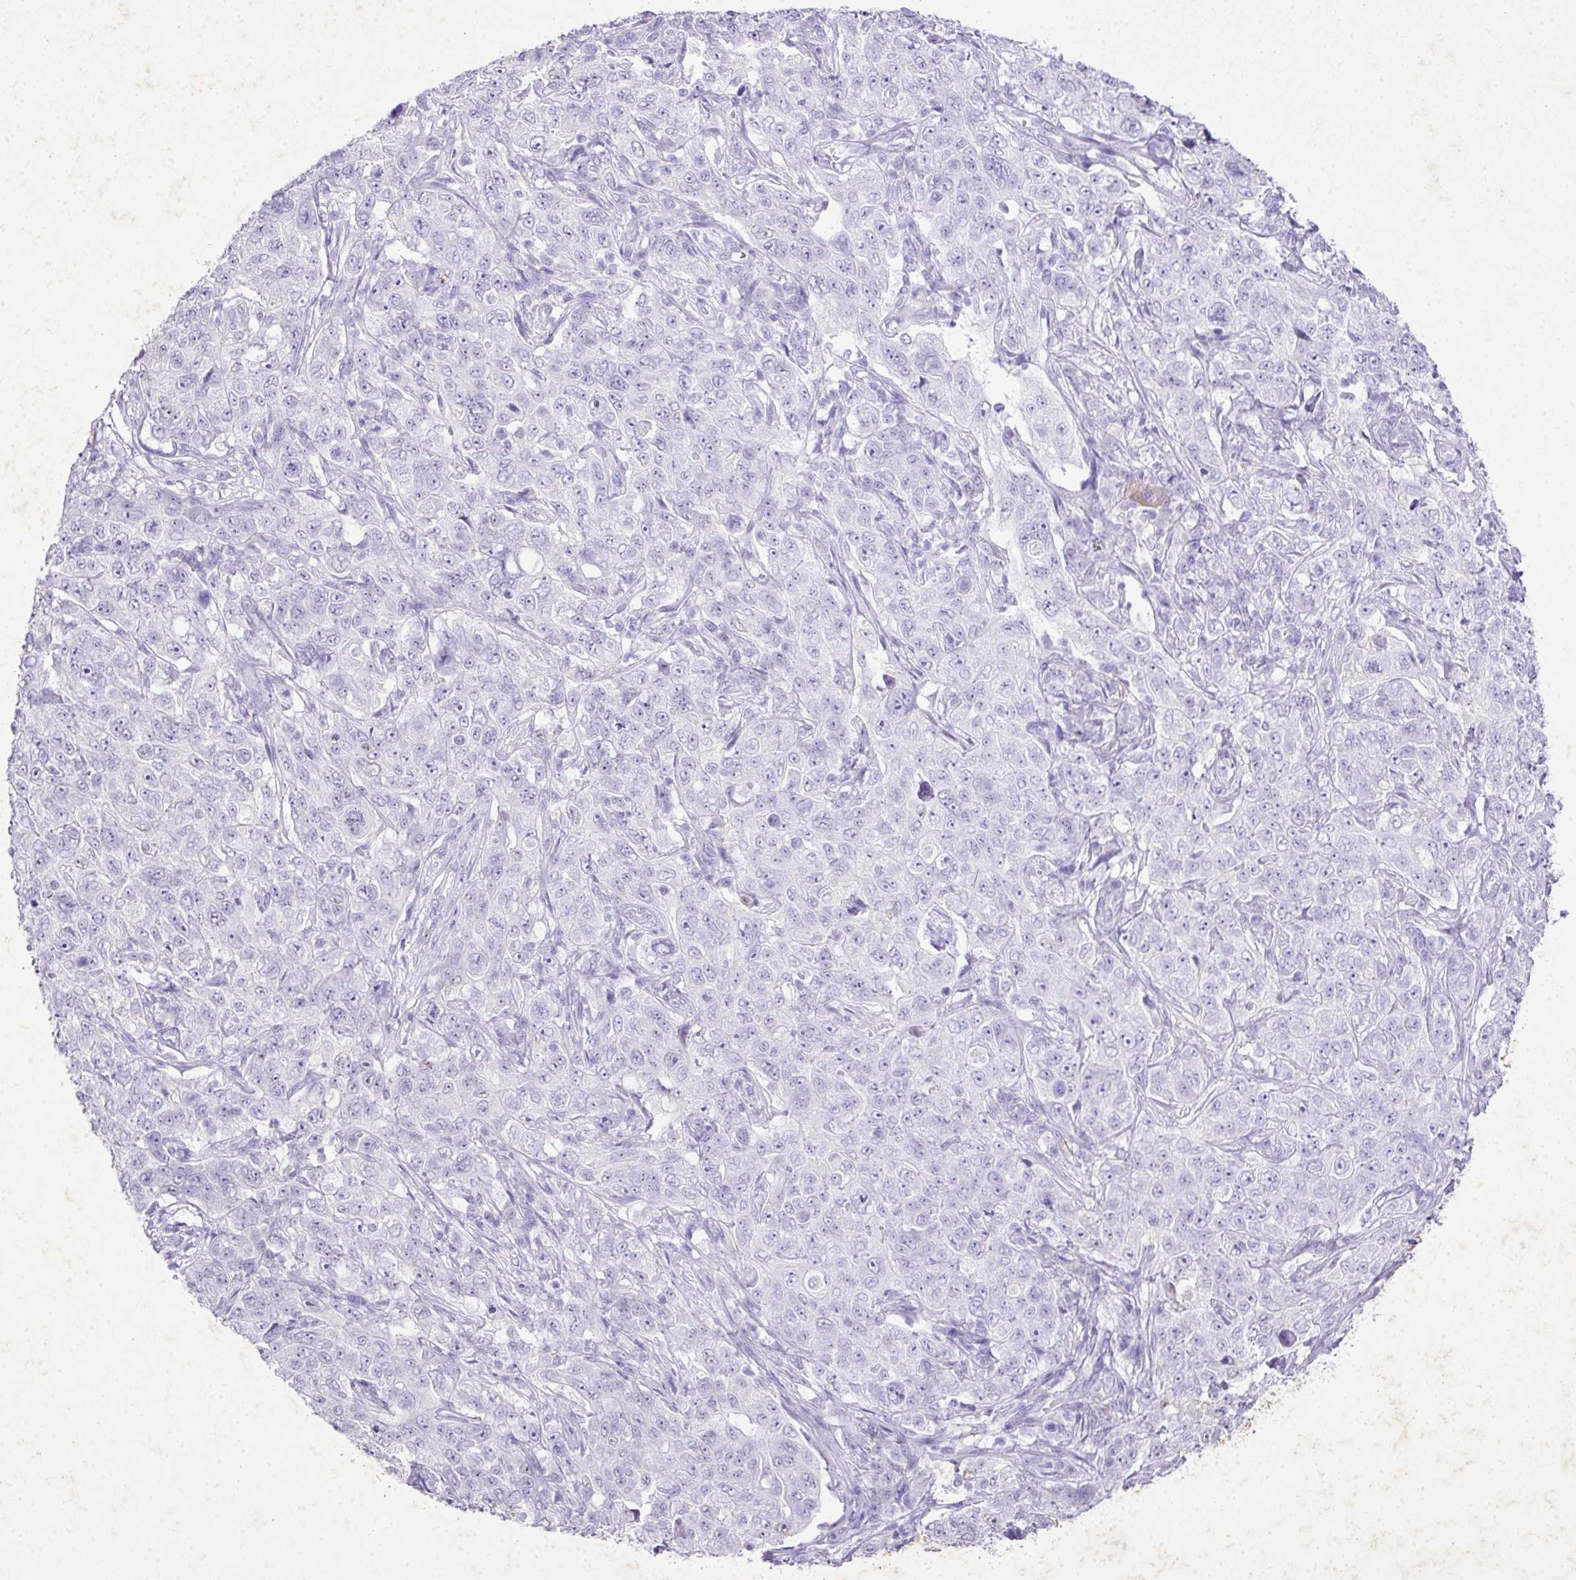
{"staining": {"intensity": "negative", "quantity": "none", "location": "none"}, "tissue": "pancreatic cancer", "cell_type": "Tumor cells", "image_type": "cancer", "snomed": [{"axis": "morphology", "description": "Adenocarcinoma, NOS"}, {"axis": "topography", "description": "Pancreas"}], "caption": "This is a image of immunohistochemistry staining of pancreatic cancer (adenocarcinoma), which shows no expression in tumor cells. The staining is performed using DAB brown chromogen with nuclei counter-stained in using hematoxylin.", "gene": "KCNJ11", "patient": {"sex": "male", "age": 68}}